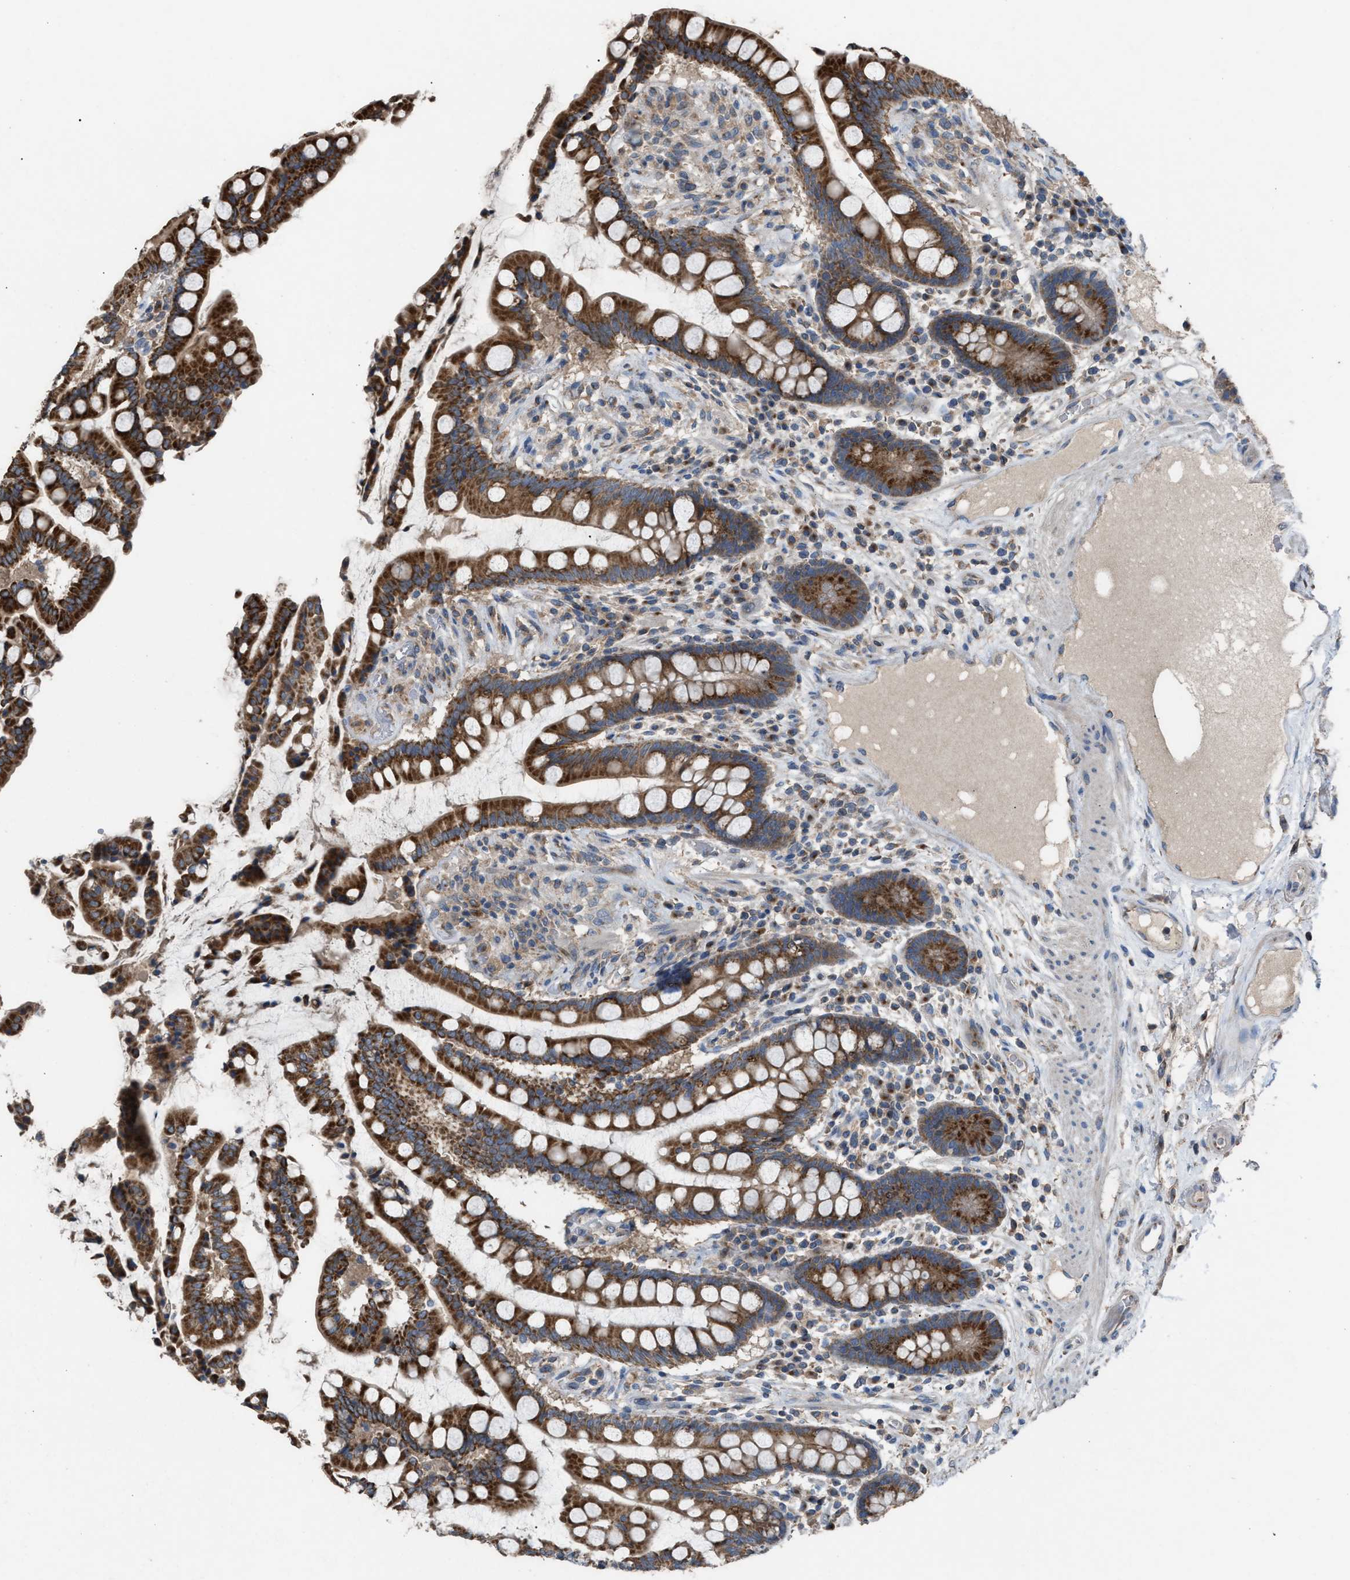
{"staining": {"intensity": "weak", "quantity": ">75%", "location": "cytoplasmic/membranous"}, "tissue": "colon", "cell_type": "Endothelial cells", "image_type": "normal", "snomed": [{"axis": "morphology", "description": "Normal tissue, NOS"}, {"axis": "topography", "description": "Colon"}], "caption": "A histopathology image showing weak cytoplasmic/membranous staining in about >75% of endothelial cells in benign colon, as visualized by brown immunohistochemical staining.", "gene": "TPK1", "patient": {"sex": "male", "age": 73}}